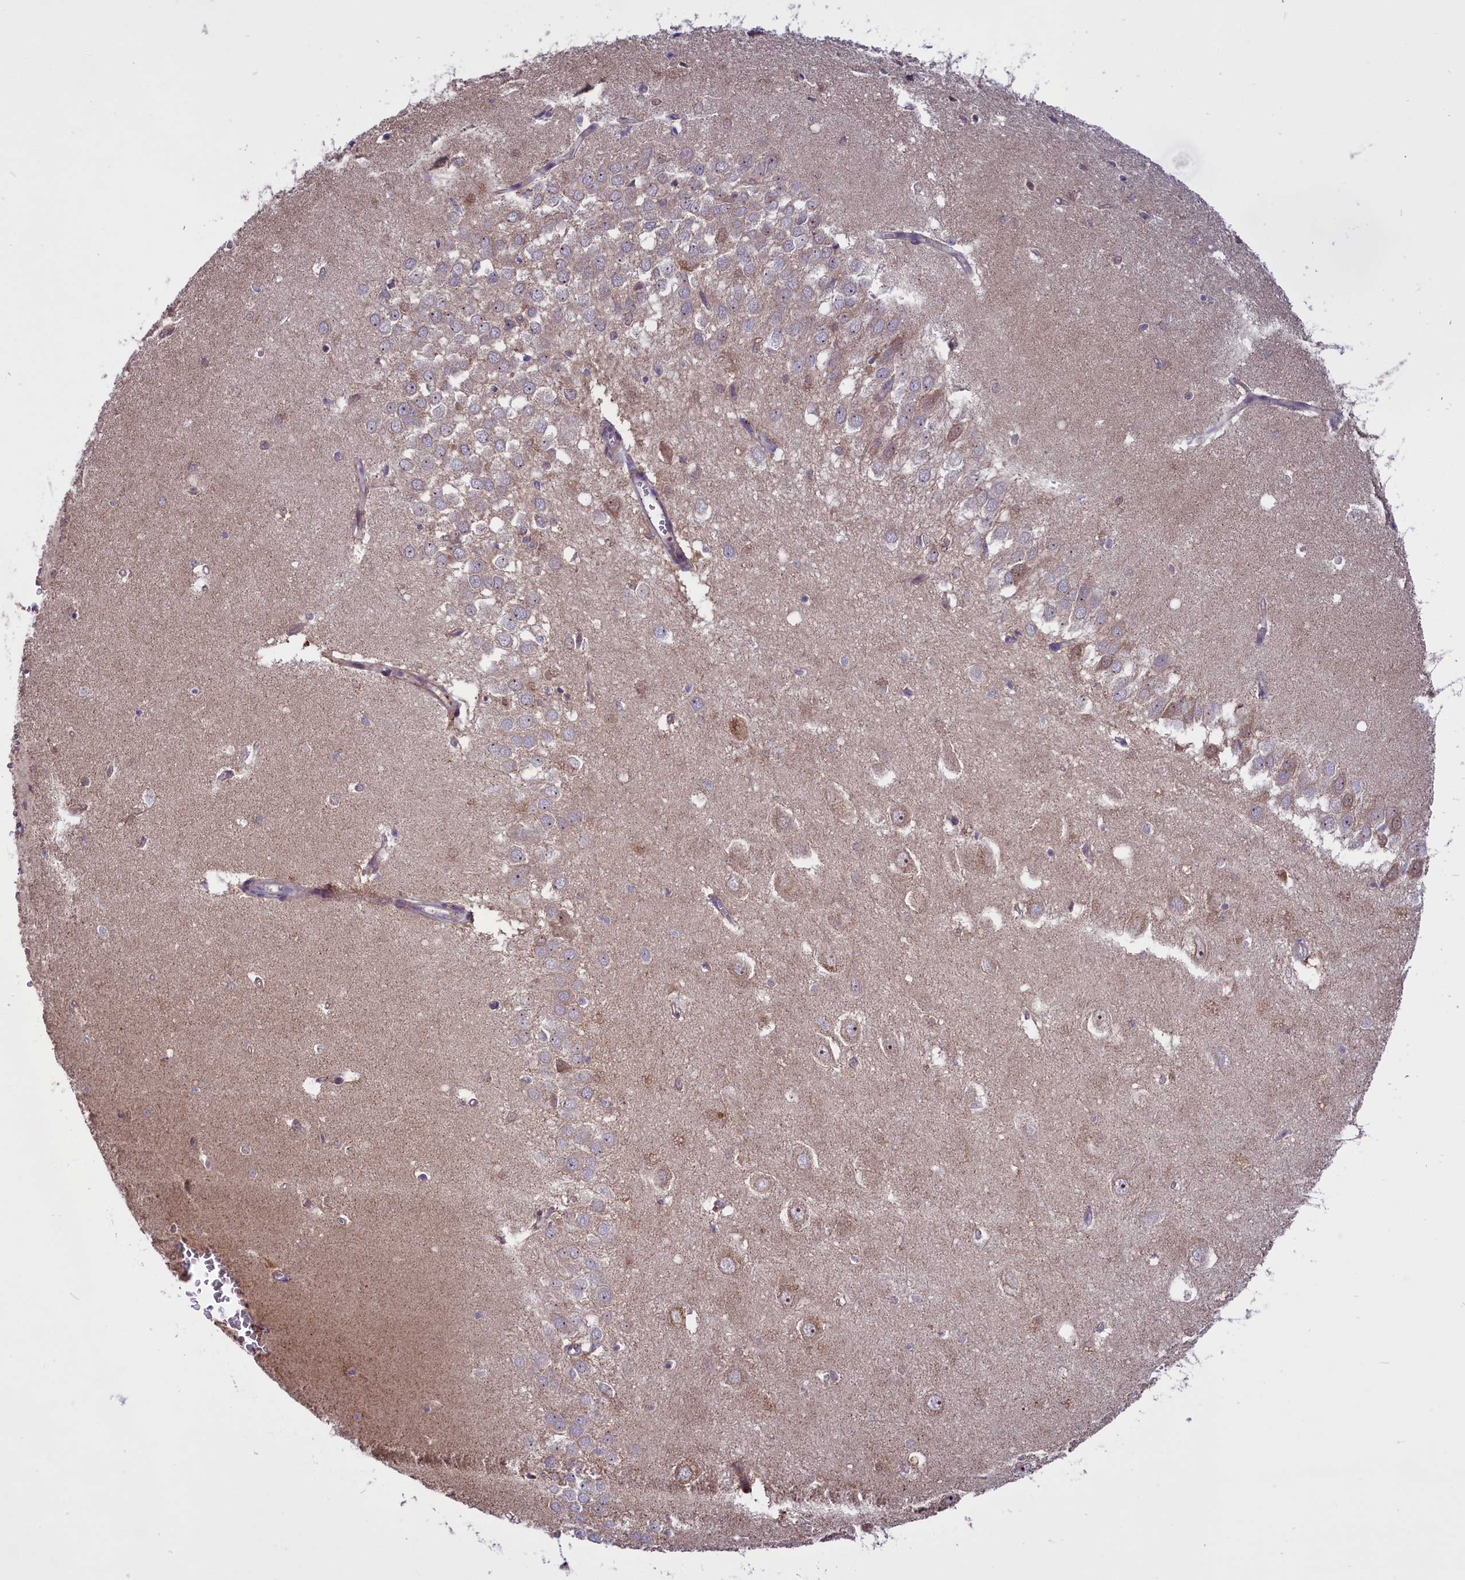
{"staining": {"intensity": "negative", "quantity": "none", "location": "none"}, "tissue": "hippocampus", "cell_type": "Glial cells", "image_type": "normal", "snomed": [{"axis": "morphology", "description": "Normal tissue, NOS"}, {"axis": "topography", "description": "Hippocampus"}], "caption": "This is an immunohistochemistry (IHC) image of normal hippocampus. There is no expression in glial cells.", "gene": "GLRX5", "patient": {"sex": "female", "age": 64}}